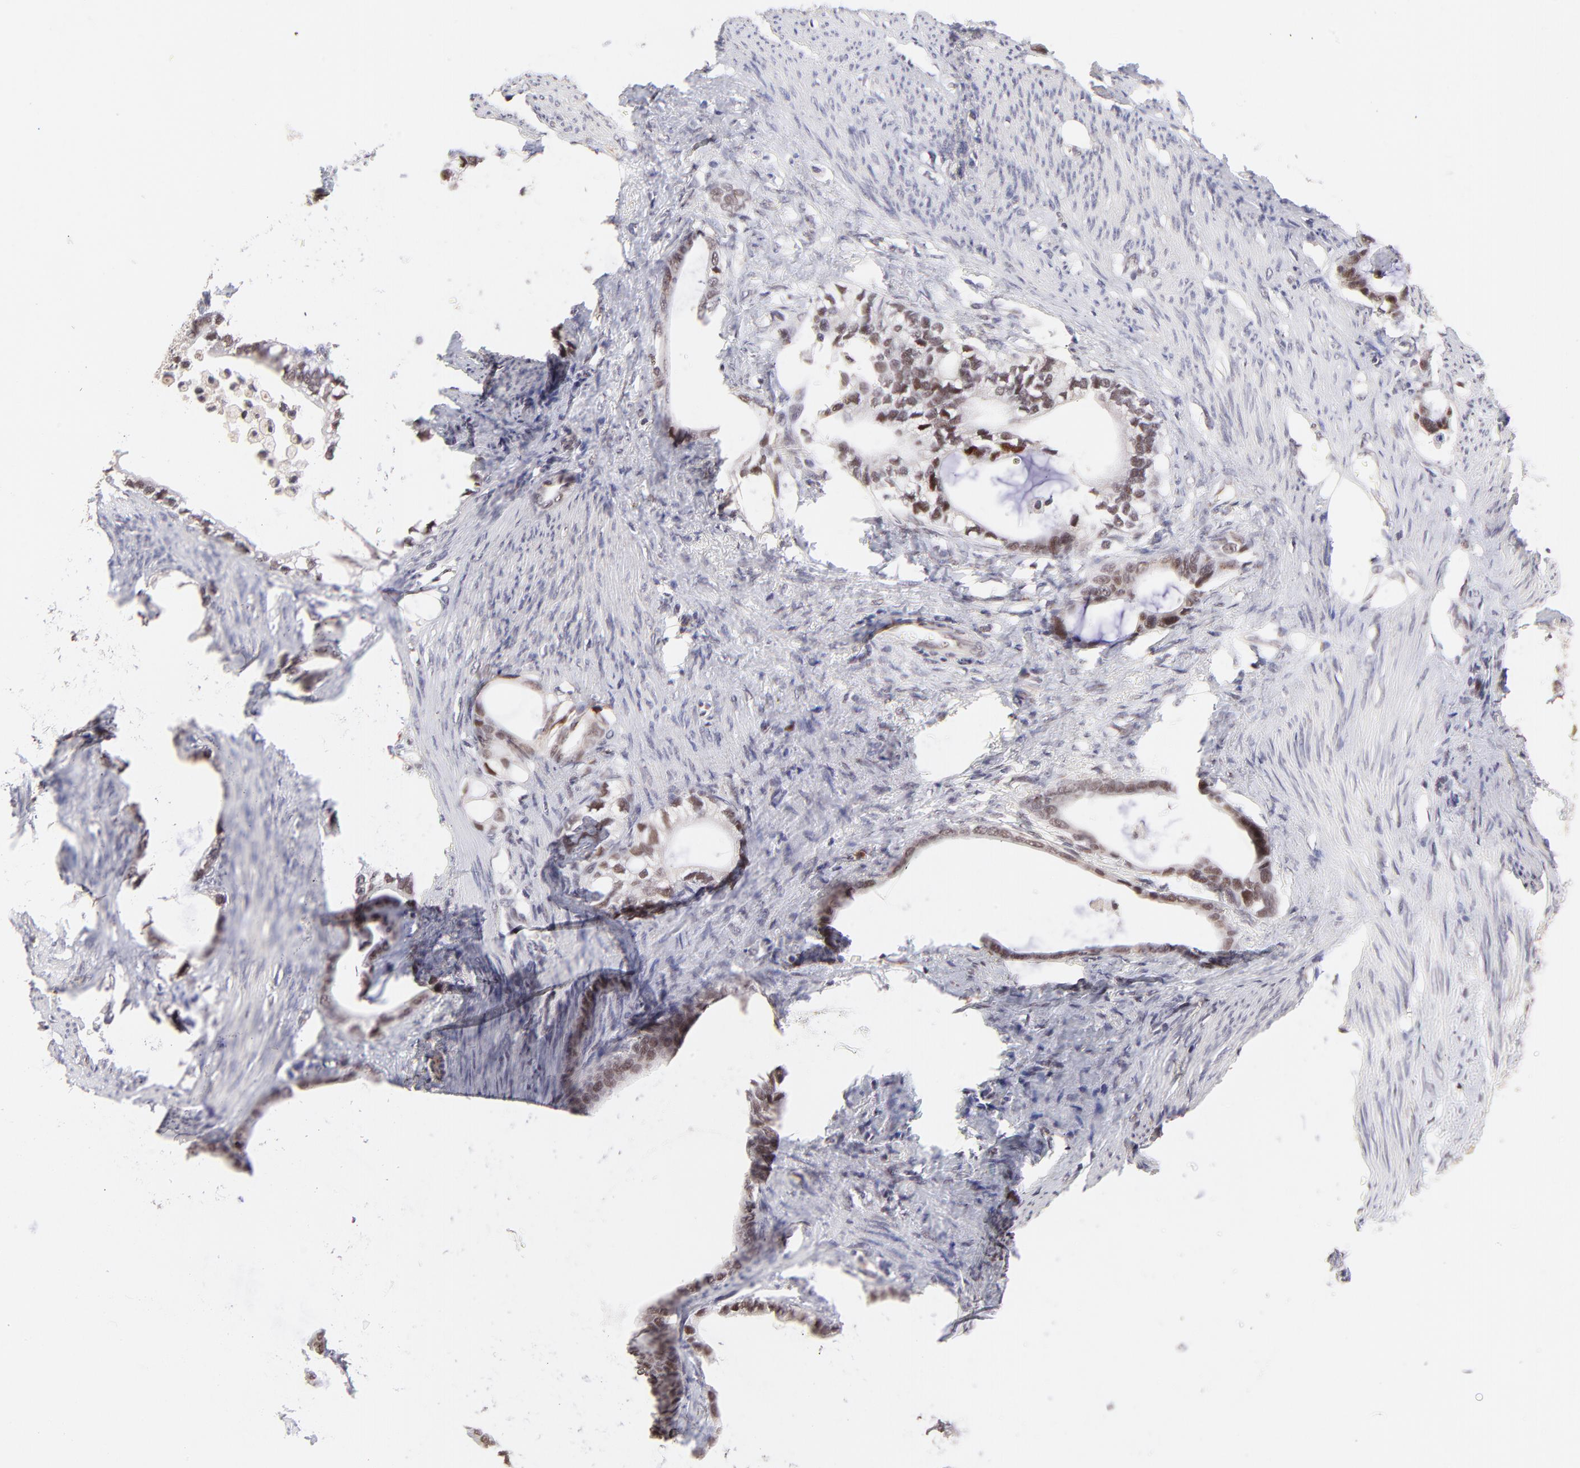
{"staining": {"intensity": "moderate", "quantity": ">75%", "location": "nuclear"}, "tissue": "stomach cancer", "cell_type": "Tumor cells", "image_type": "cancer", "snomed": [{"axis": "morphology", "description": "Adenocarcinoma, NOS"}, {"axis": "topography", "description": "Stomach"}], "caption": "Protein expression analysis of adenocarcinoma (stomach) reveals moderate nuclear positivity in approximately >75% of tumor cells.", "gene": "MED12", "patient": {"sex": "female", "age": 75}}